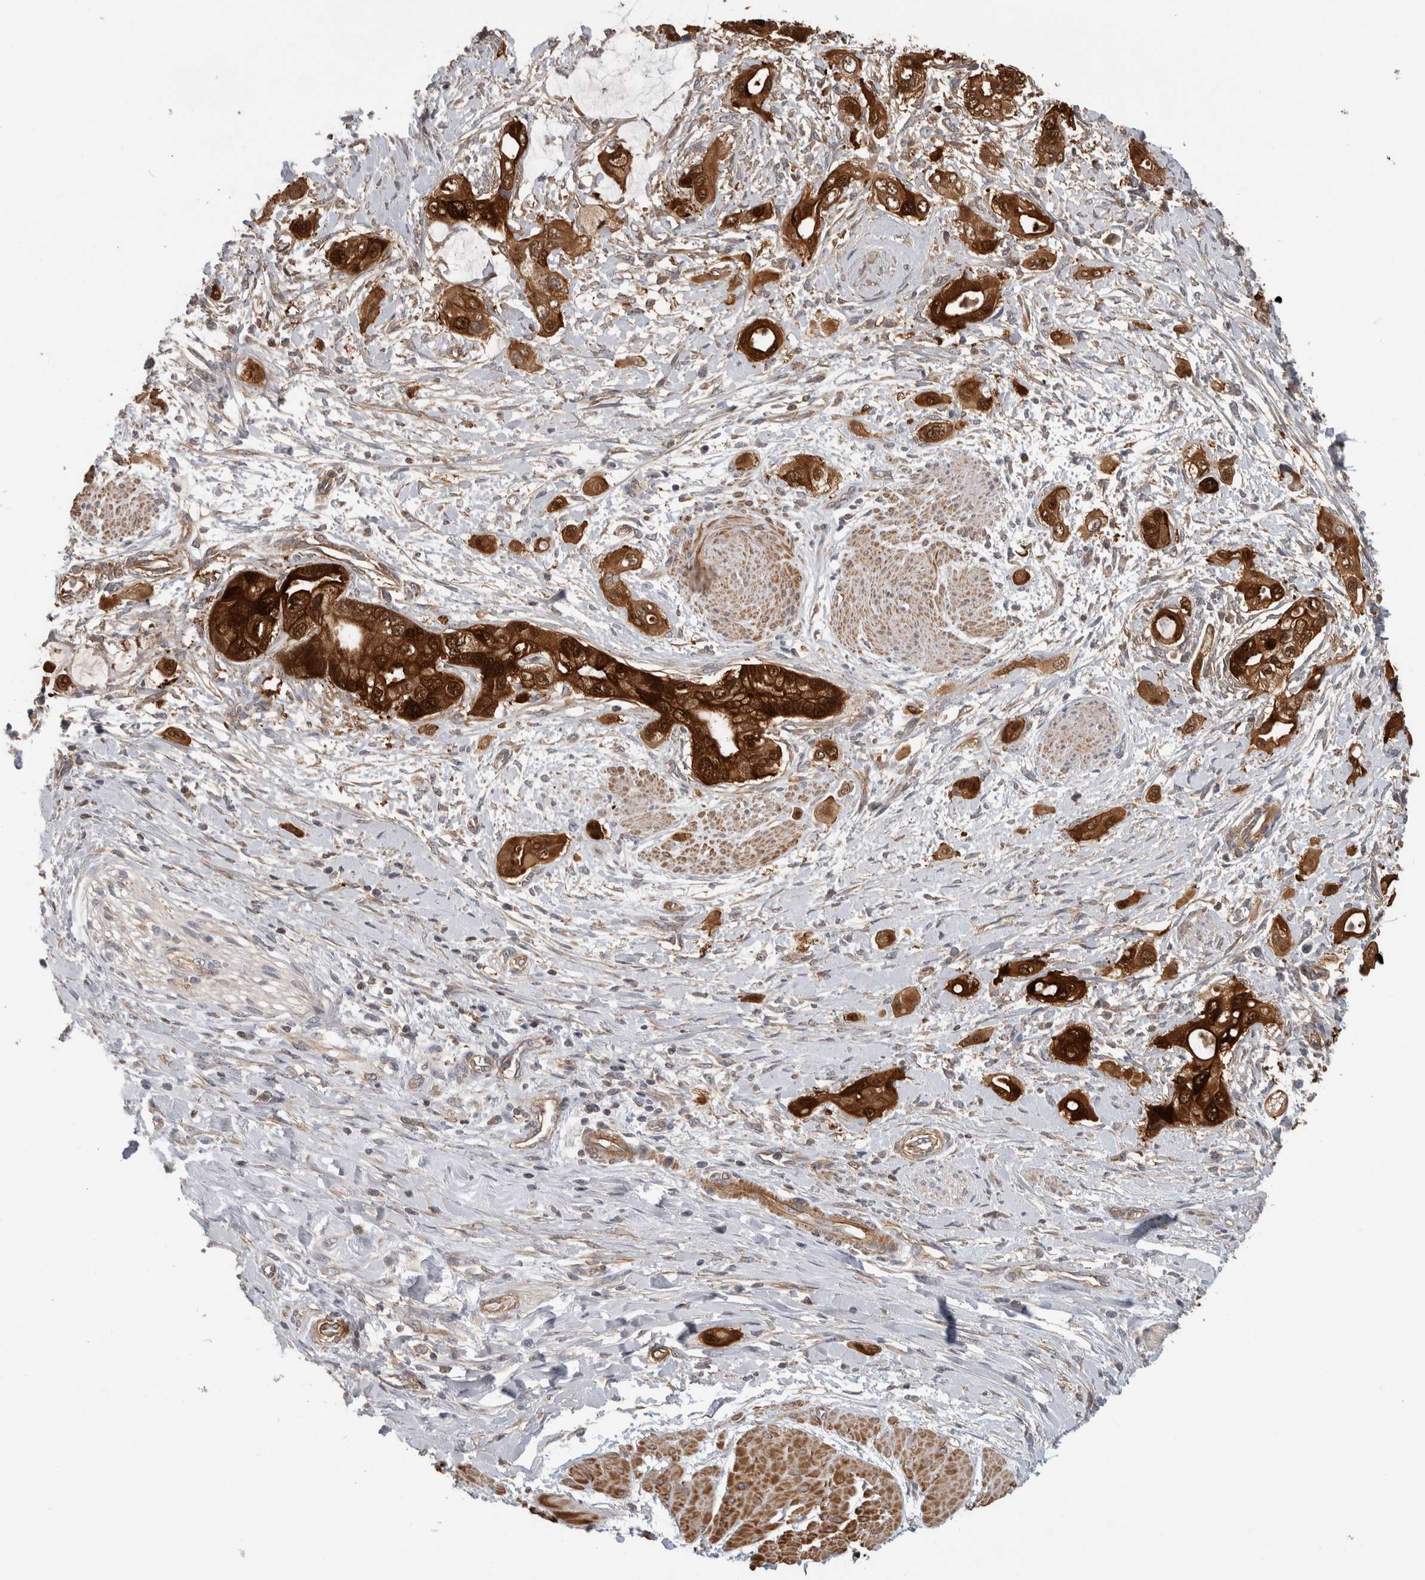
{"staining": {"intensity": "strong", "quantity": ">75%", "location": "cytoplasmic/membranous,nuclear"}, "tissue": "pancreatic cancer", "cell_type": "Tumor cells", "image_type": "cancer", "snomed": [{"axis": "morphology", "description": "Adenocarcinoma, NOS"}, {"axis": "topography", "description": "Pancreas"}], "caption": "The image demonstrates a brown stain indicating the presence of a protein in the cytoplasmic/membranous and nuclear of tumor cells in pancreatic adenocarcinoma.", "gene": "SFXN2", "patient": {"sex": "male", "age": 59}}